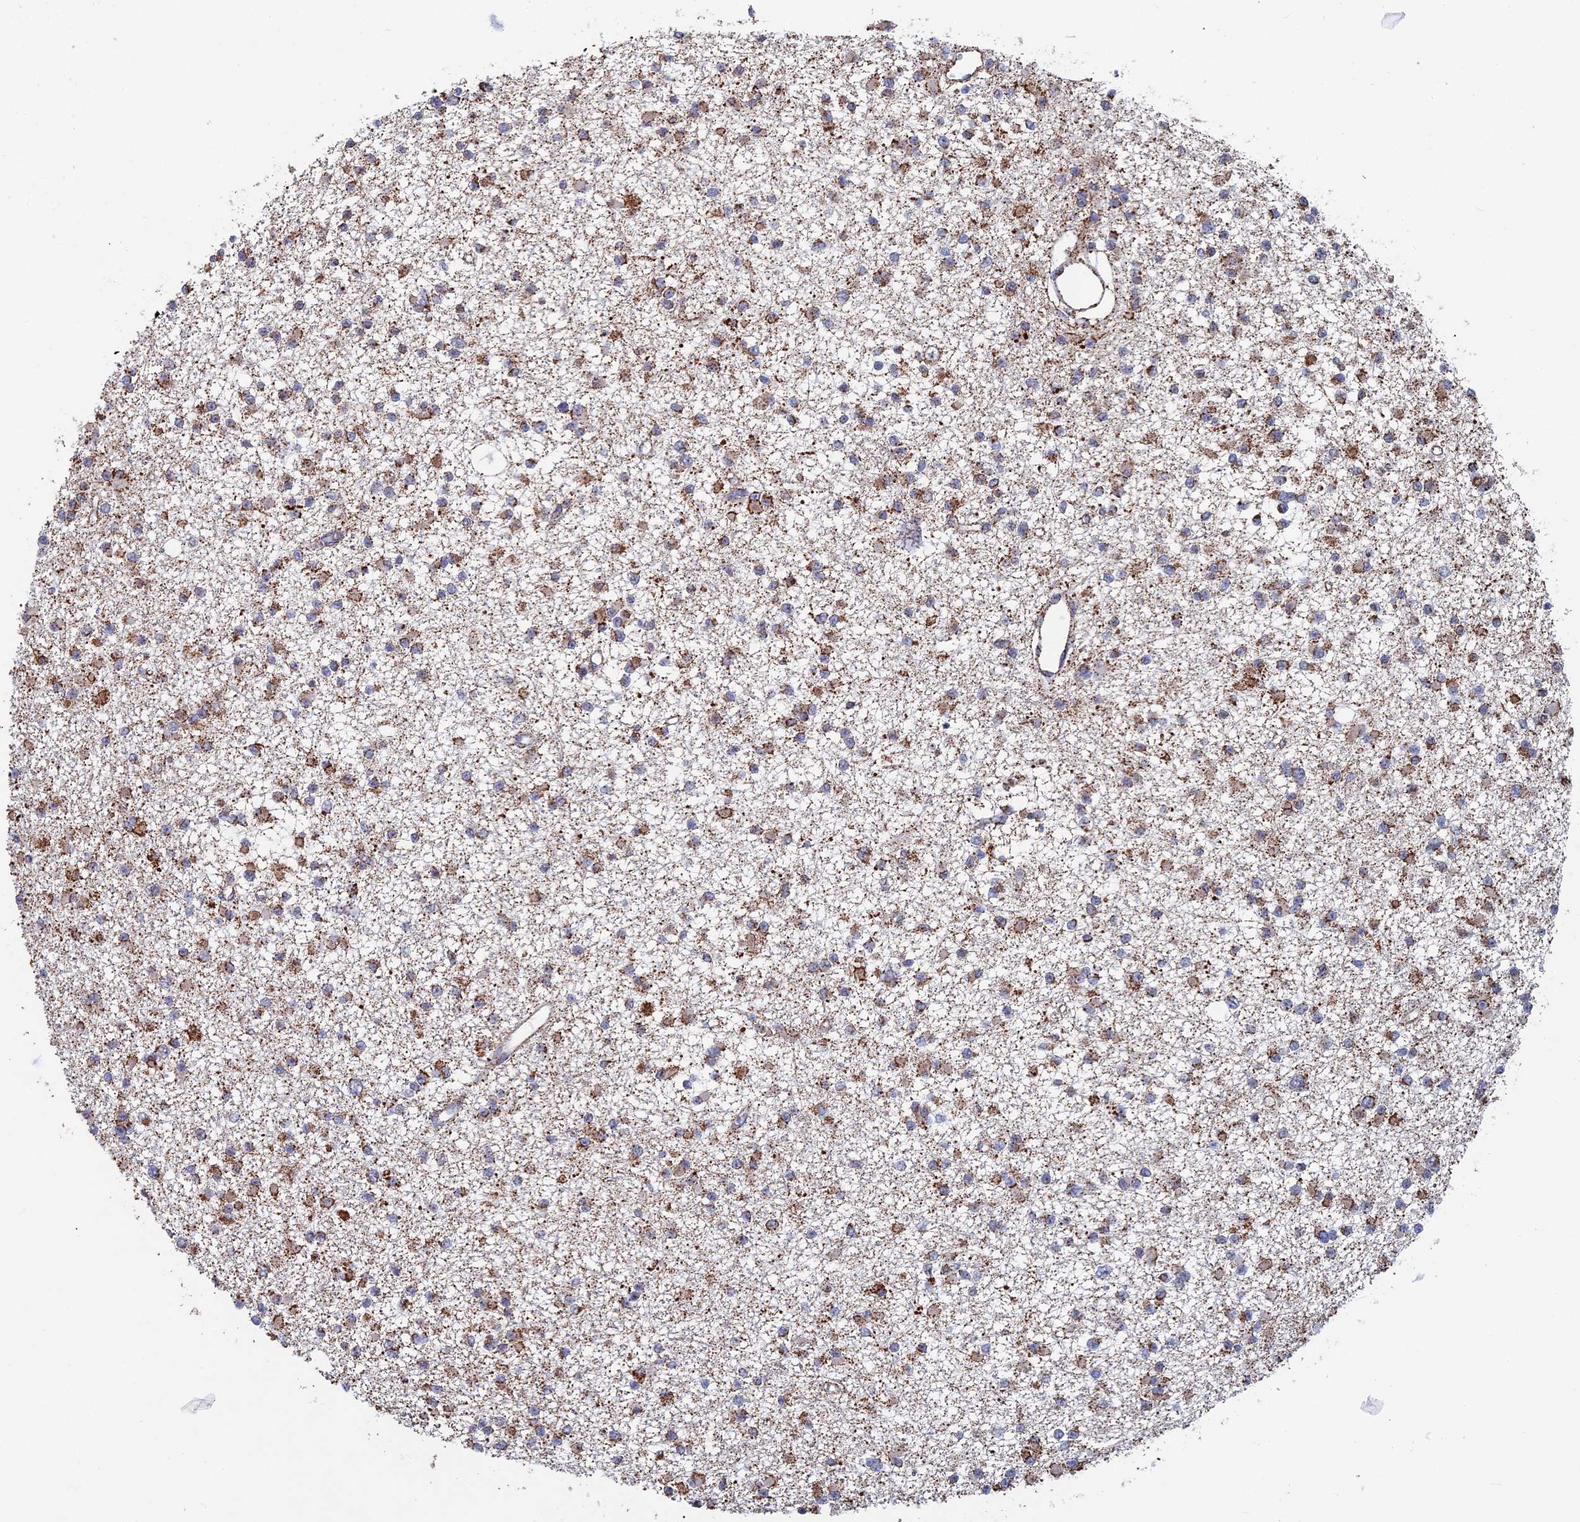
{"staining": {"intensity": "moderate", "quantity": "25%-75%", "location": "cytoplasmic/membranous"}, "tissue": "glioma", "cell_type": "Tumor cells", "image_type": "cancer", "snomed": [{"axis": "morphology", "description": "Glioma, malignant, Low grade"}, {"axis": "topography", "description": "Brain"}], "caption": "Moderate cytoplasmic/membranous staining is identified in approximately 25%-75% of tumor cells in malignant low-grade glioma.", "gene": "SEC24D", "patient": {"sex": "female", "age": 22}}